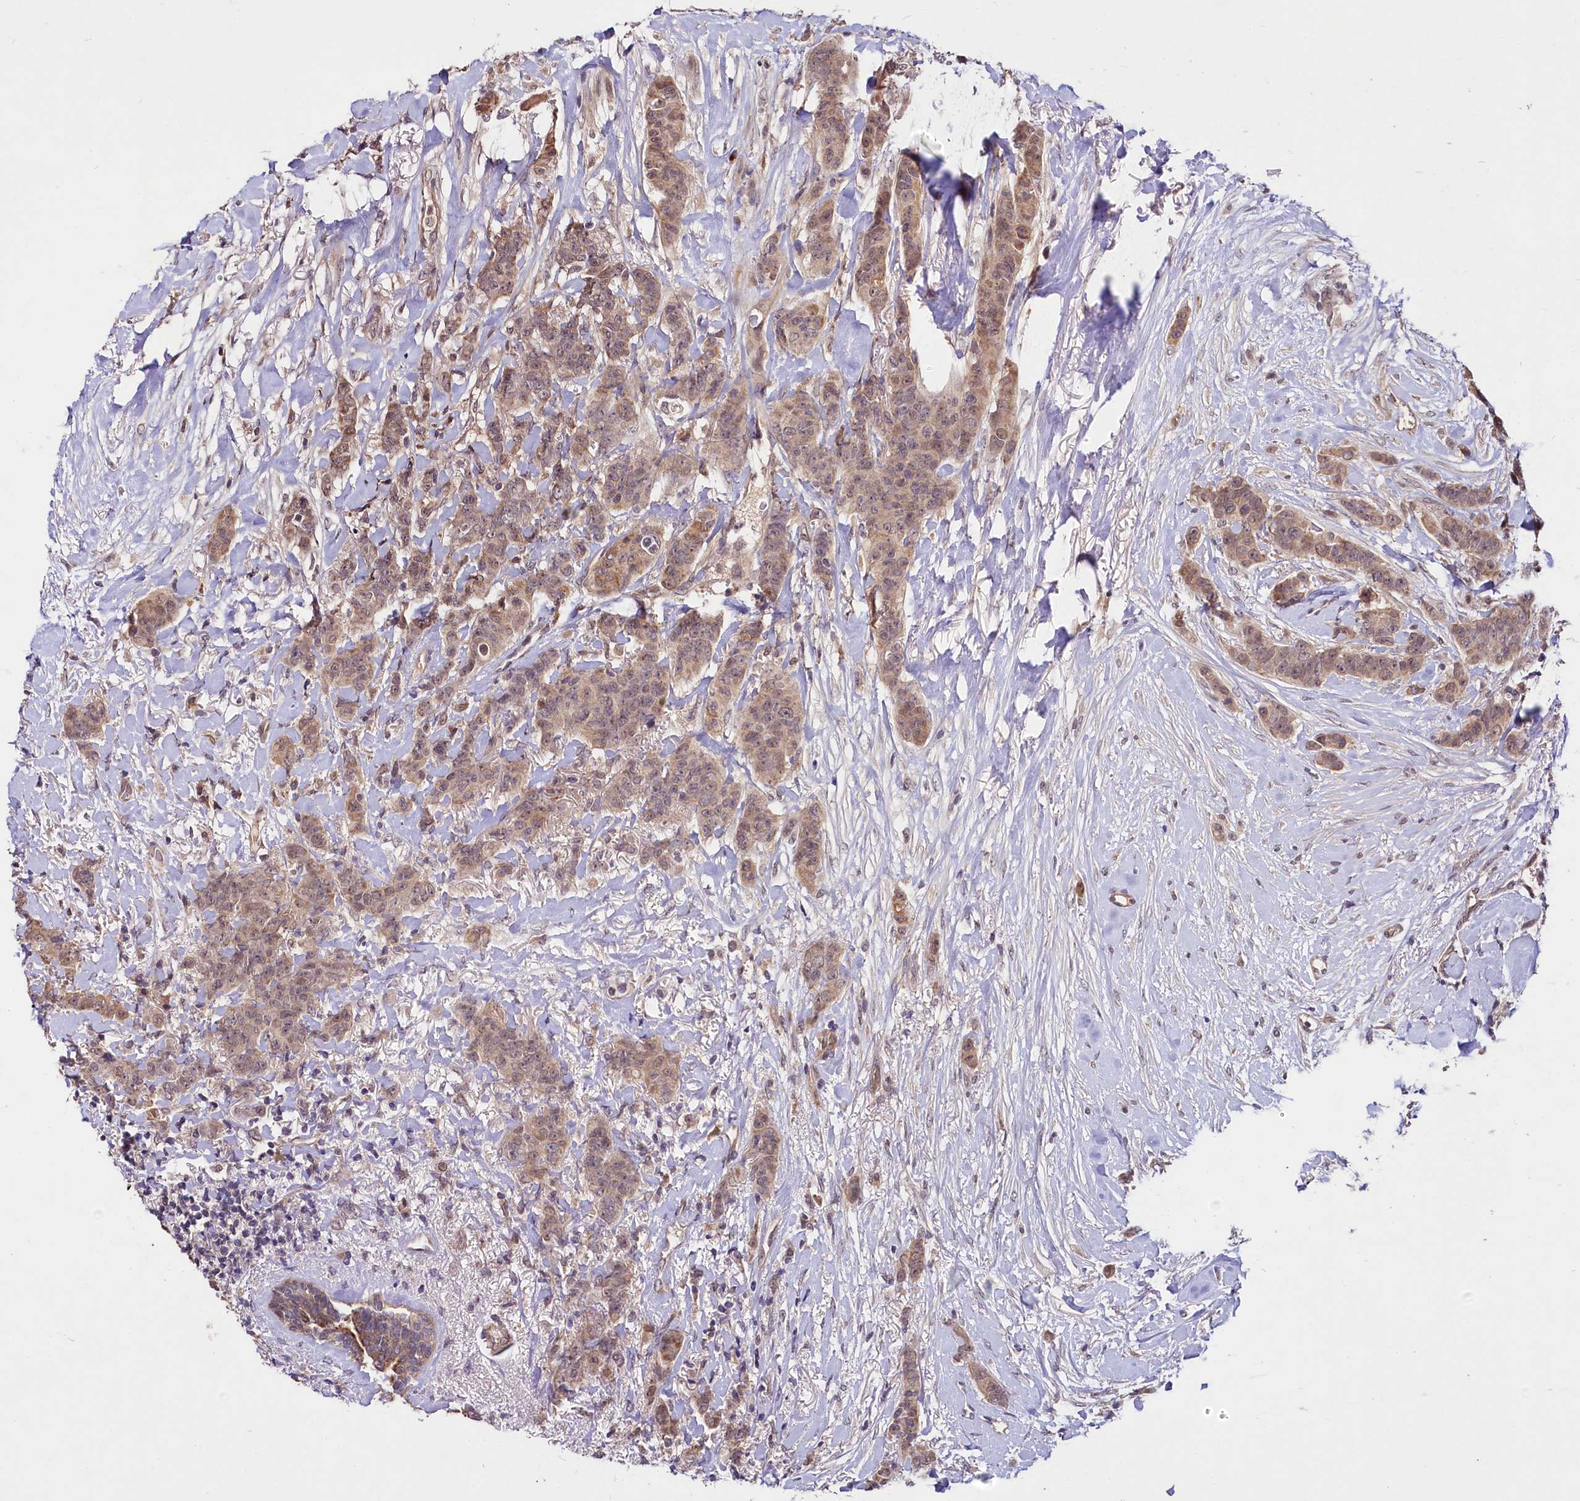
{"staining": {"intensity": "weak", "quantity": ">75%", "location": "cytoplasmic/membranous,nuclear"}, "tissue": "breast cancer", "cell_type": "Tumor cells", "image_type": "cancer", "snomed": [{"axis": "morphology", "description": "Duct carcinoma"}, {"axis": "topography", "description": "Breast"}], "caption": "IHC of breast intraductal carcinoma displays low levels of weak cytoplasmic/membranous and nuclear staining in about >75% of tumor cells. (DAB (3,3'-diaminobenzidine) = brown stain, brightfield microscopy at high magnification).", "gene": "UBE3A", "patient": {"sex": "female", "age": 40}}